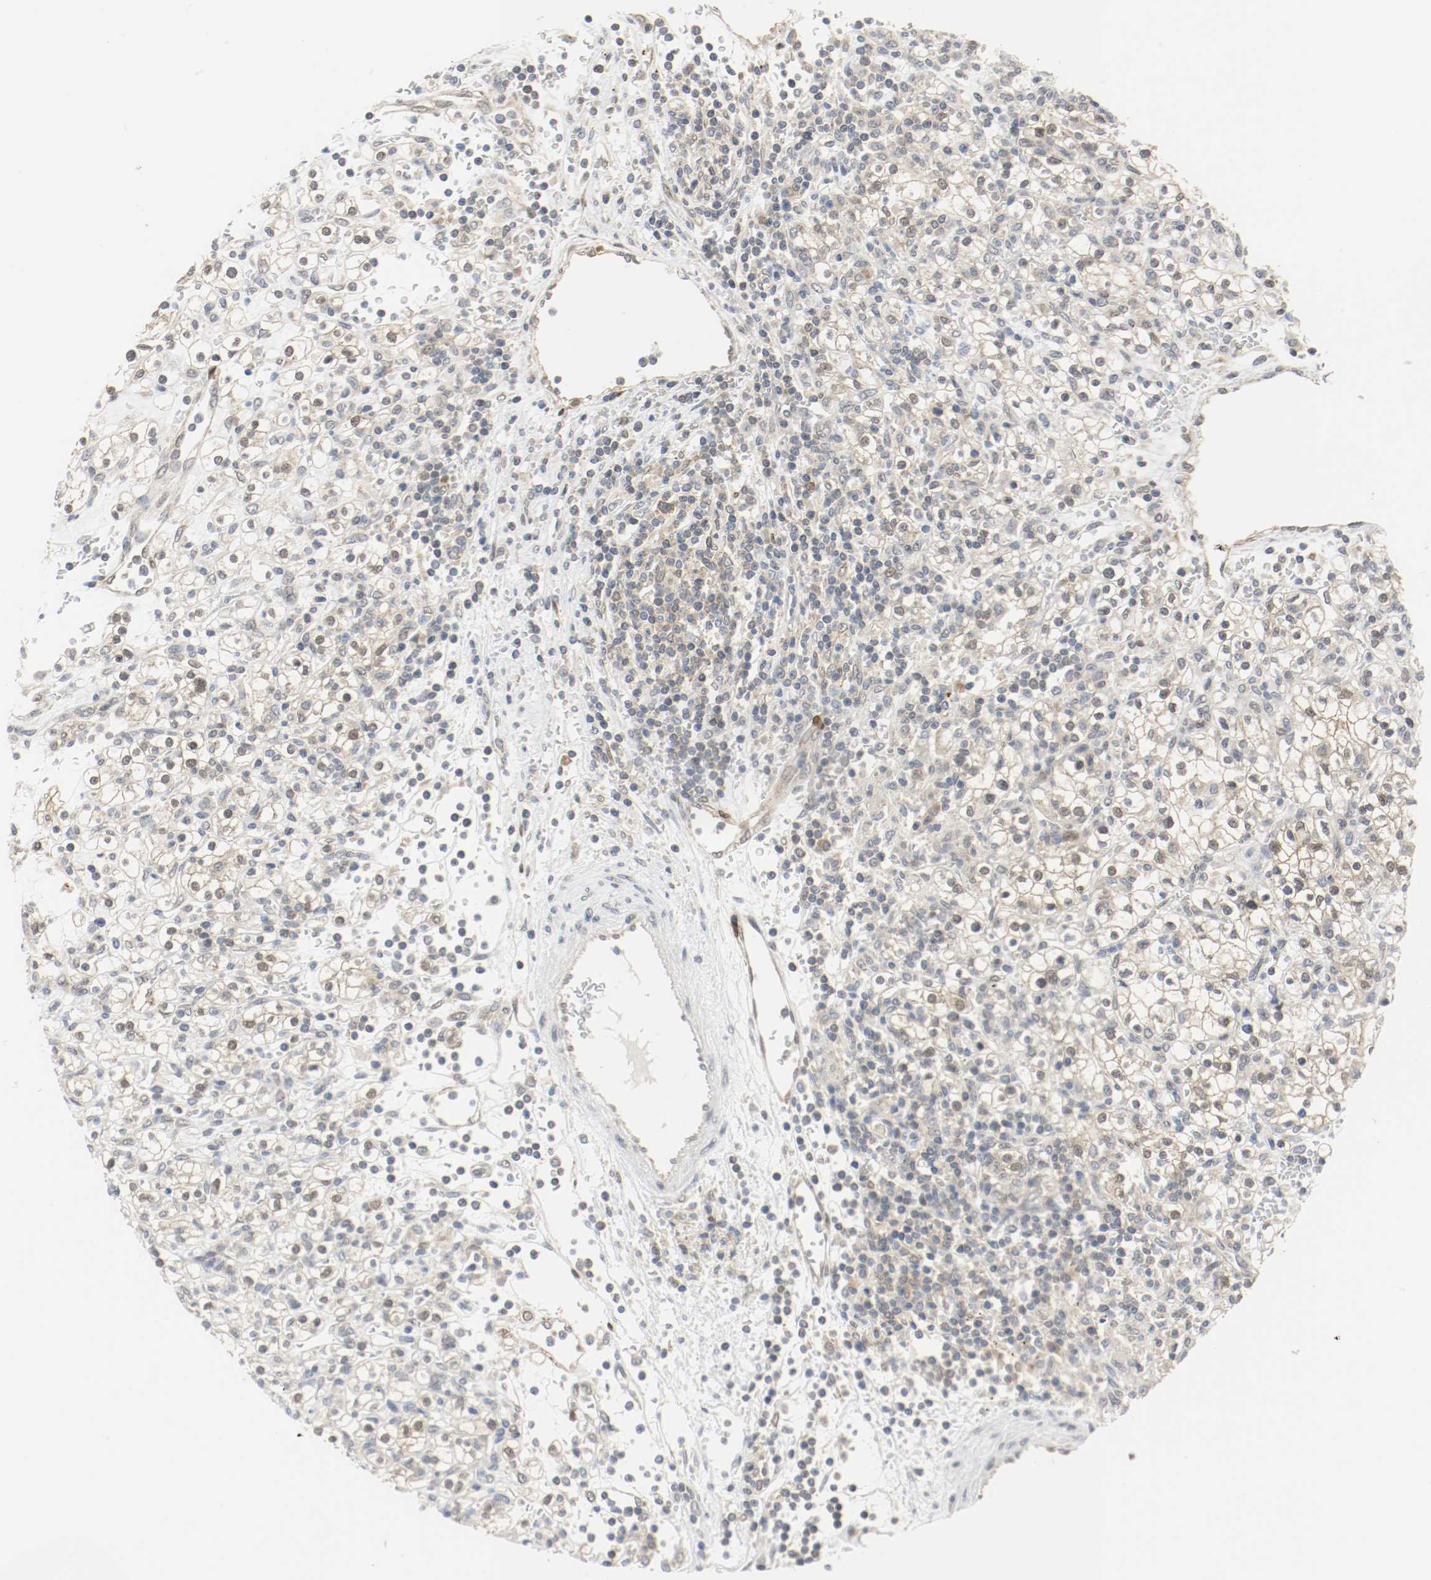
{"staining": {"intensity": "weak", "quantity": ">75%", "location": "cytoplasmic/membranous,nuclear"}, "tissue": "renal cancer", "cell_type": "Tumor cells", "image_type": "cancer", "snomed": [{"axis": "morphology", "description": "Normal tissue, NOS"}, {"axis": "morphology", "description": "Adenocarcinoma, NOS"}, {"axis": "topography", "description": "Kidney"}], "caption": "High-magnification brightfield microscopy of renal cancer (adenocarcinoma) stained with DAB (brown) and counterstained with hematoxylin (blue). tumor cells exhibit weak cytoplasmic/membranous and nuclear staining is present in approximately>75% of cells.", "gene": "PPME1", "patient": {"sex": "female", "age": 55}}